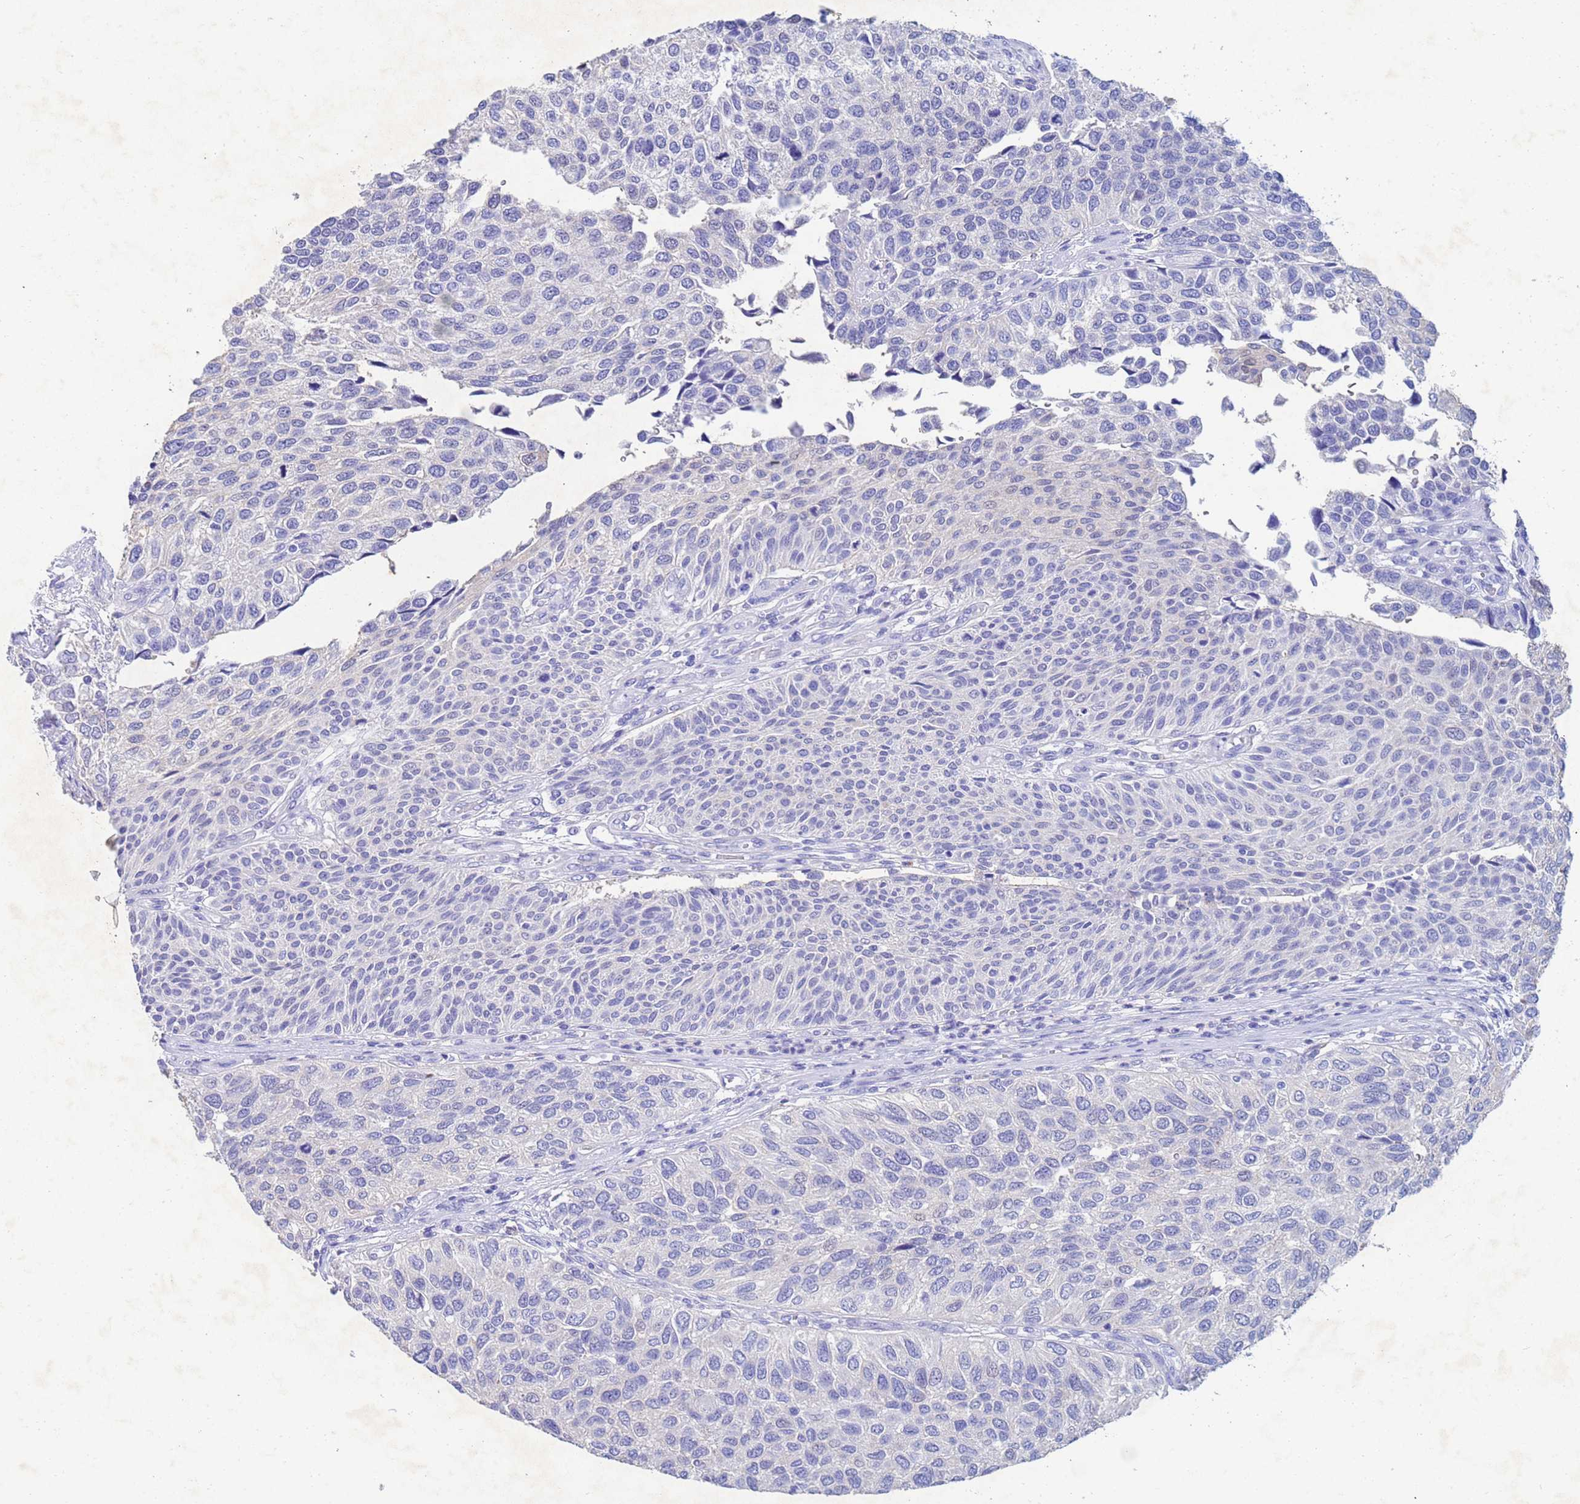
{"staining": {"intensity": "negative", "quantity": "none", "location": "none"}, "tissue": "urothelial cancer", "cell_type": "Tumor cells", "image_type": "cancer", "snomed": [{"axis": "morphology", "description": "Urothelial carcinoma, NOS"}, {"axis": "topography", "description": "Urinary bladder"}], "caption": "Urothelial cancer was stained to show a protein in brown. There is no significant expression in tumor cells. Nuclei are stained in blue.", "gene": "CSTB", "patient": {"sex": "male", "age": 55}}